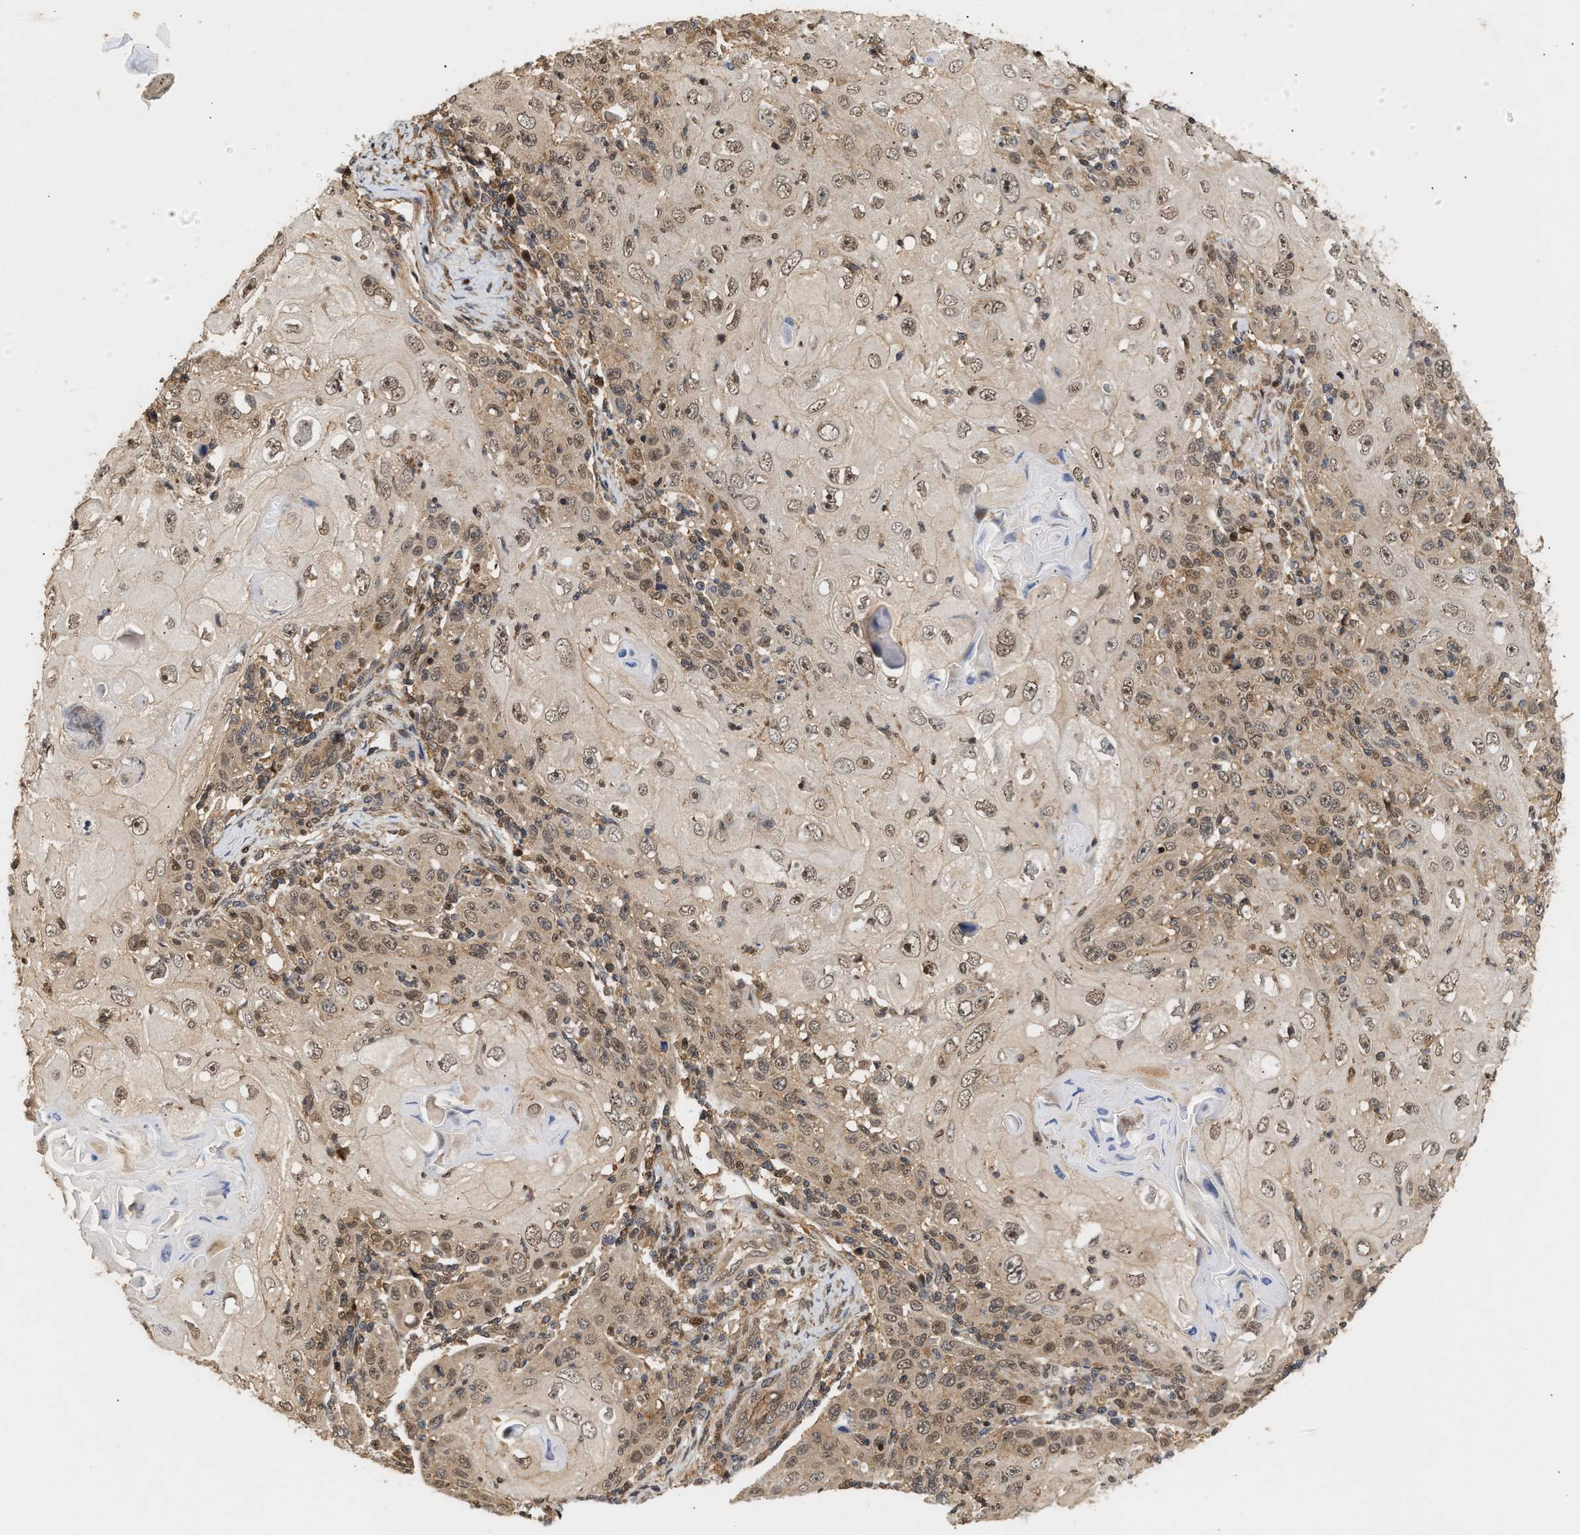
{"staining": {"intensity": "weak", "quantity": ">75%", "location": "nuclear"}, "tissue": "skin cancer", "cell_type": "Tumor cells", "image_type": "cancer", "snomed": [{"axis": "morphology", "description": "Squamous cell carcinoma, NOS"}, {"axis": "topography", "description": "Skin"}], "caption": "Brown immunohistochemical staining in skin cancer (squamous cell carcinoma) reveals weak nuclear positivity in about >75% of tumor cells. The staining is performed using DAB brown chromogen to label protein expression. The nuclei are counter-stained blue using hematoxylin.", "gene": "ABHD5", "patient": {"sex": "female", "age": 88}}